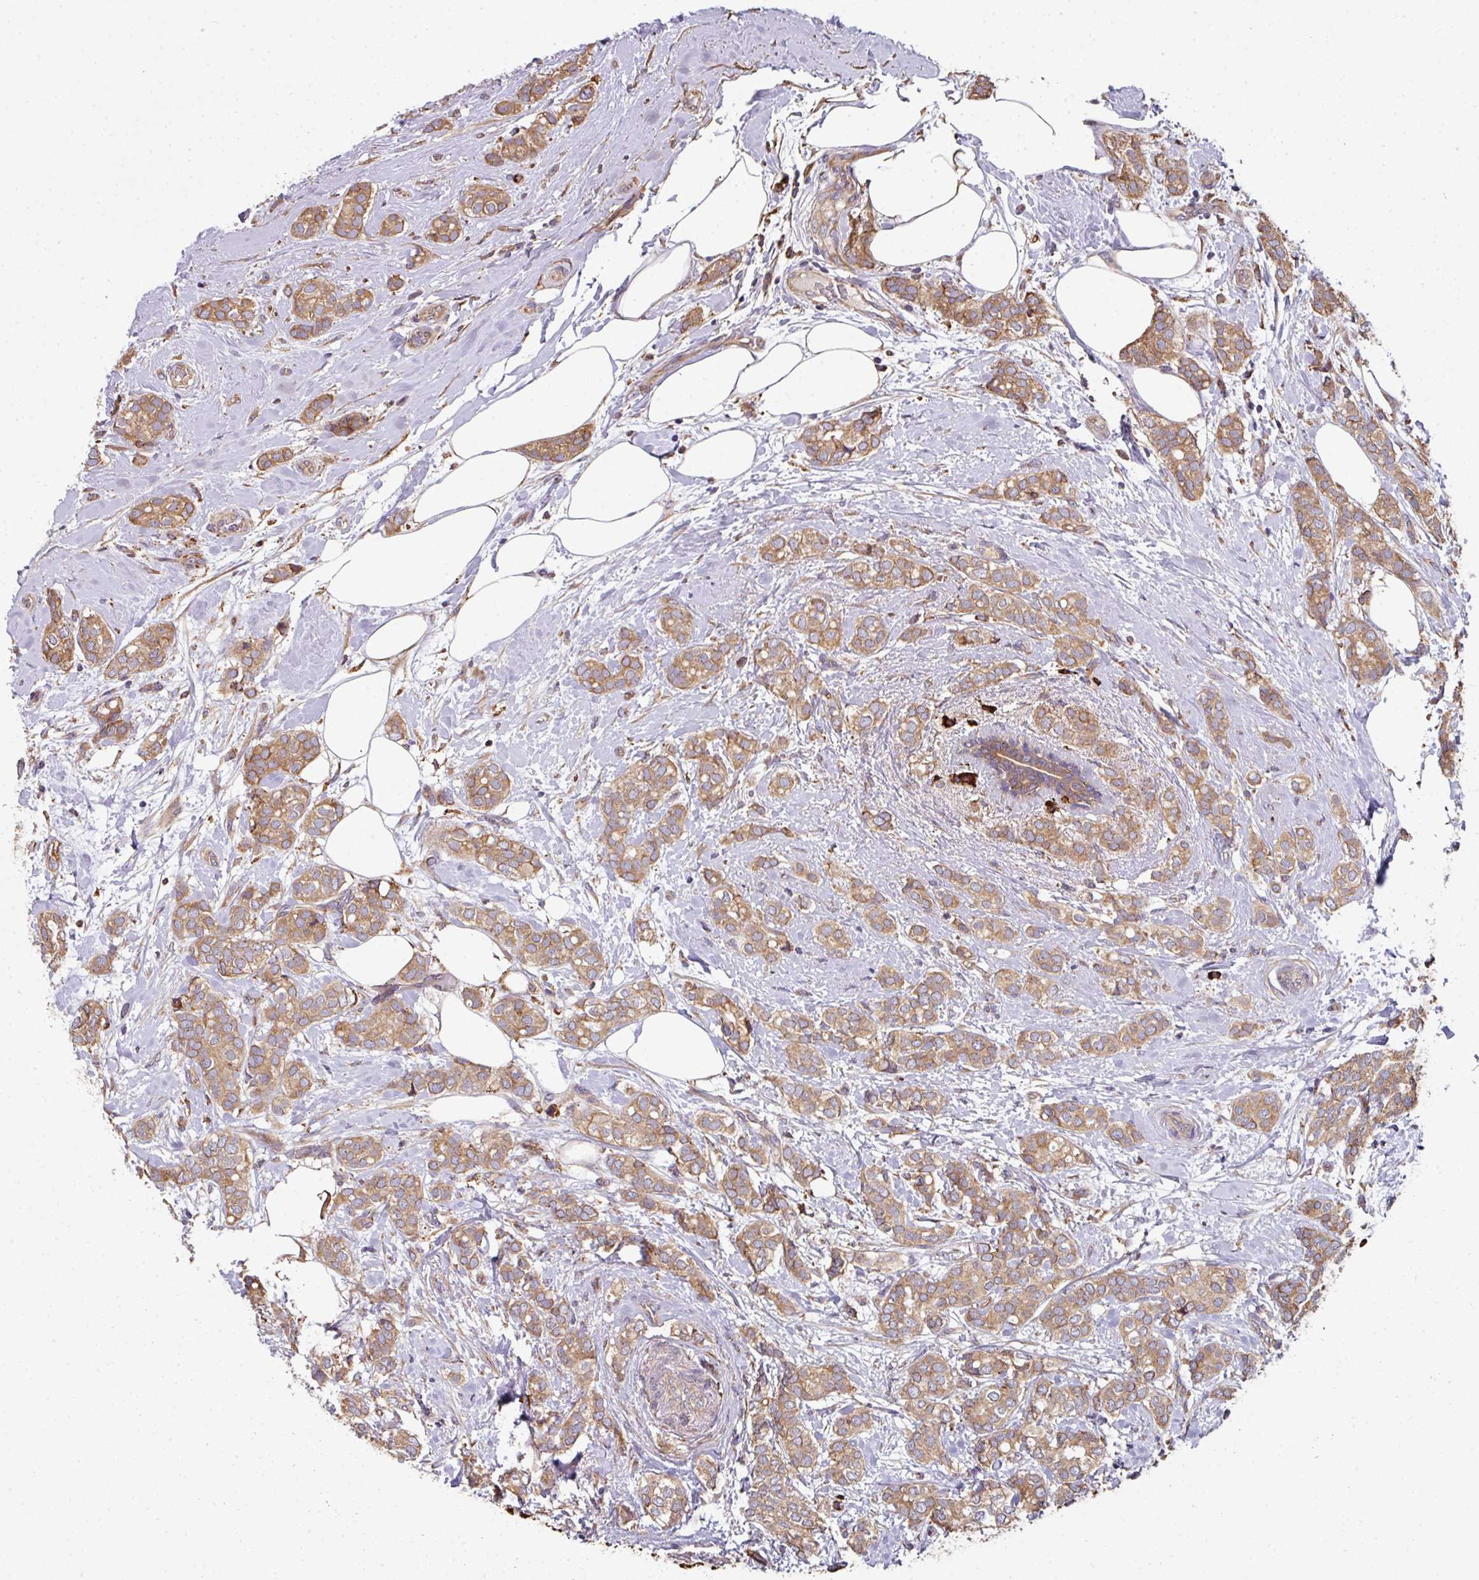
{"staining": {"intensity": "moderate", "quantity": ">75%", "location": "cytoplasmic/membranous"}, "tissue": "breast cancer", "cell_type": "Tumor cells", "image_type": "cancer", "snomed": [{"axis": "morphology", "description": "Duct carcinoma"}, {"axis": "topography", "description": "Breast"}], "caption": "Invasive ductal carcinoma (breast) stained with a protein marker reveals moderate staining in tumor cells.", "gene": "FAT4", "patient": {"sex": "female", "age": 73}}